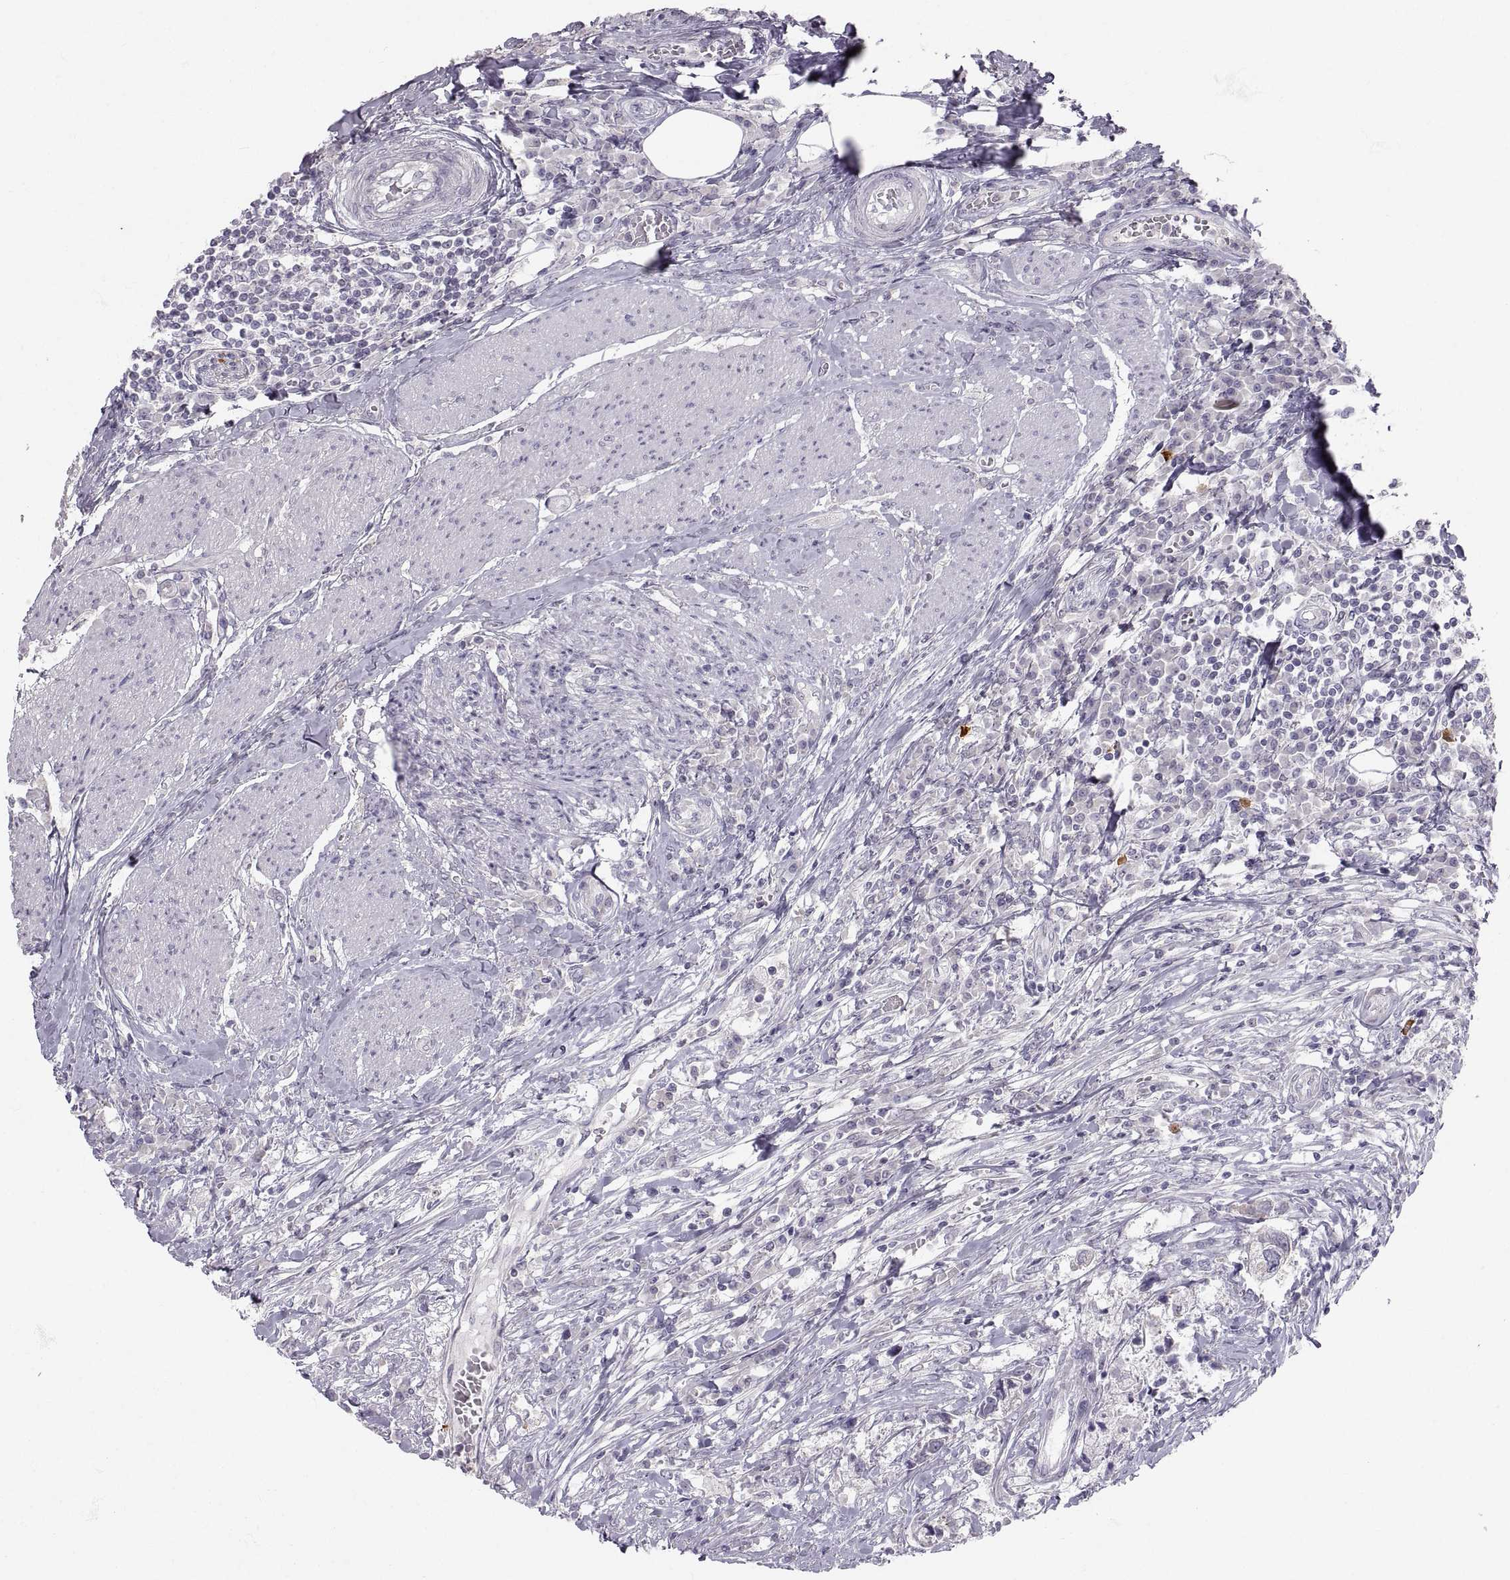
{"staining": {"intensity": "negative", "quantity": "none", "location": "none"}, "tissue": "urothelial cancer", "cell_type": "Tumor cells", "image_type": "cancer", "snomed": [{"axis": "morphology", "description": "Urothelial carcinoma, NOS"}, {"axis": "morphology", "description": "Urothelial carcinoma, High grade"}, {"axis": "topography", "description": "Urinary bladder"}], "caption": "This is an immunohistochemistry (IHC) photomicrograph of human urothelial cancer. There is no staining in tumor cells.", "gene": "ZNF185", "patient": {"sex": "male", "age": 63}}